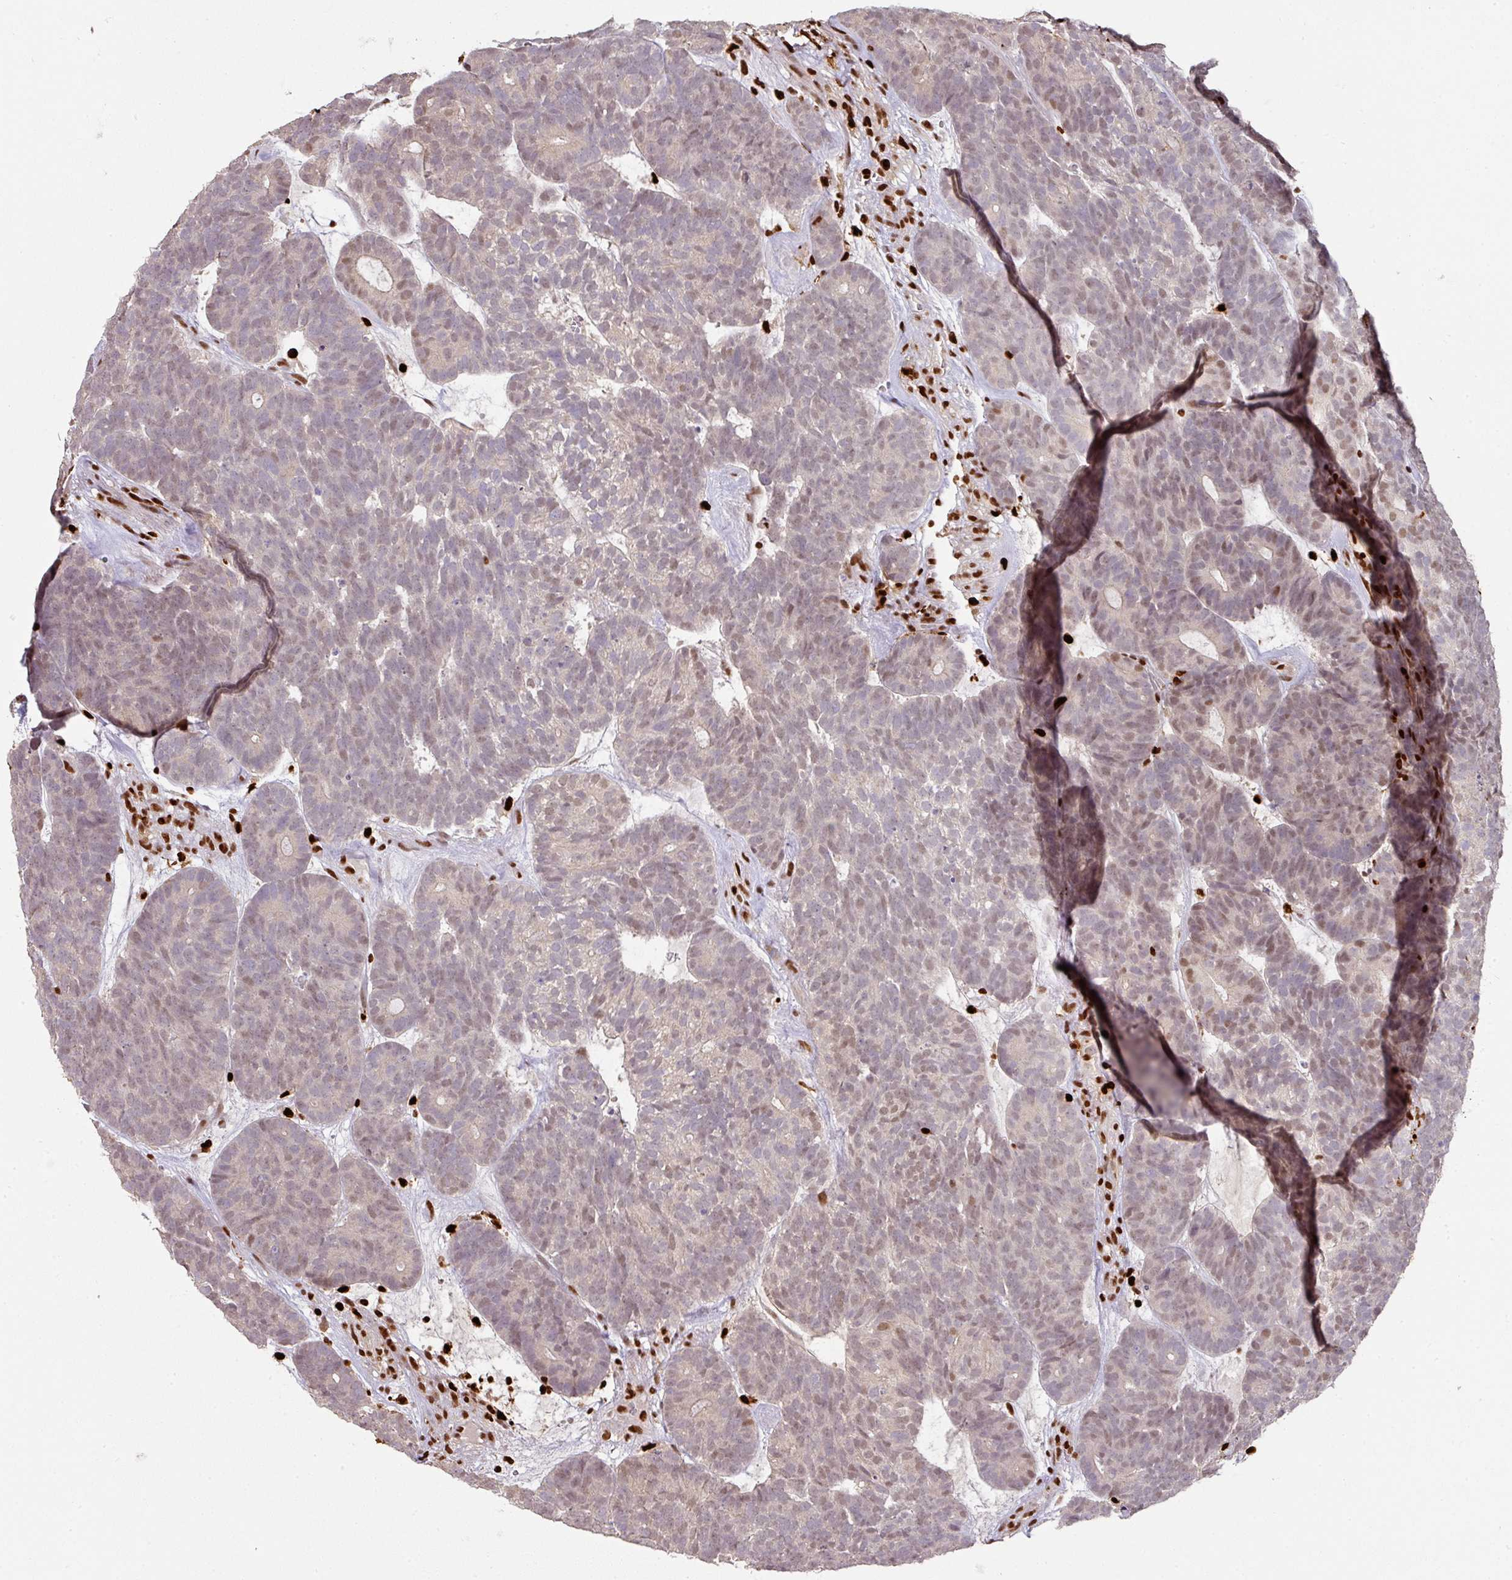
{"staining": {"intensity": "weak", "quantity": "25%-75%", "location": "nuclear"}, "tissue": "head and neck cancer", "cell_type": "Tumor cells", "image_type": "cancer", "snomed": [{"axis": "morphology", "description": "Adenocarcinoma, NOS"}, {"axis": "topography", "description": "Head-Neck"}], "caption": "Human head and neck cancer stained with a brown dye displays weak nuclear positive staining in about 25%-75% of tumor cells.", "gene": "SAMHD1", "patient": {"sex": "female", "age": 81}}